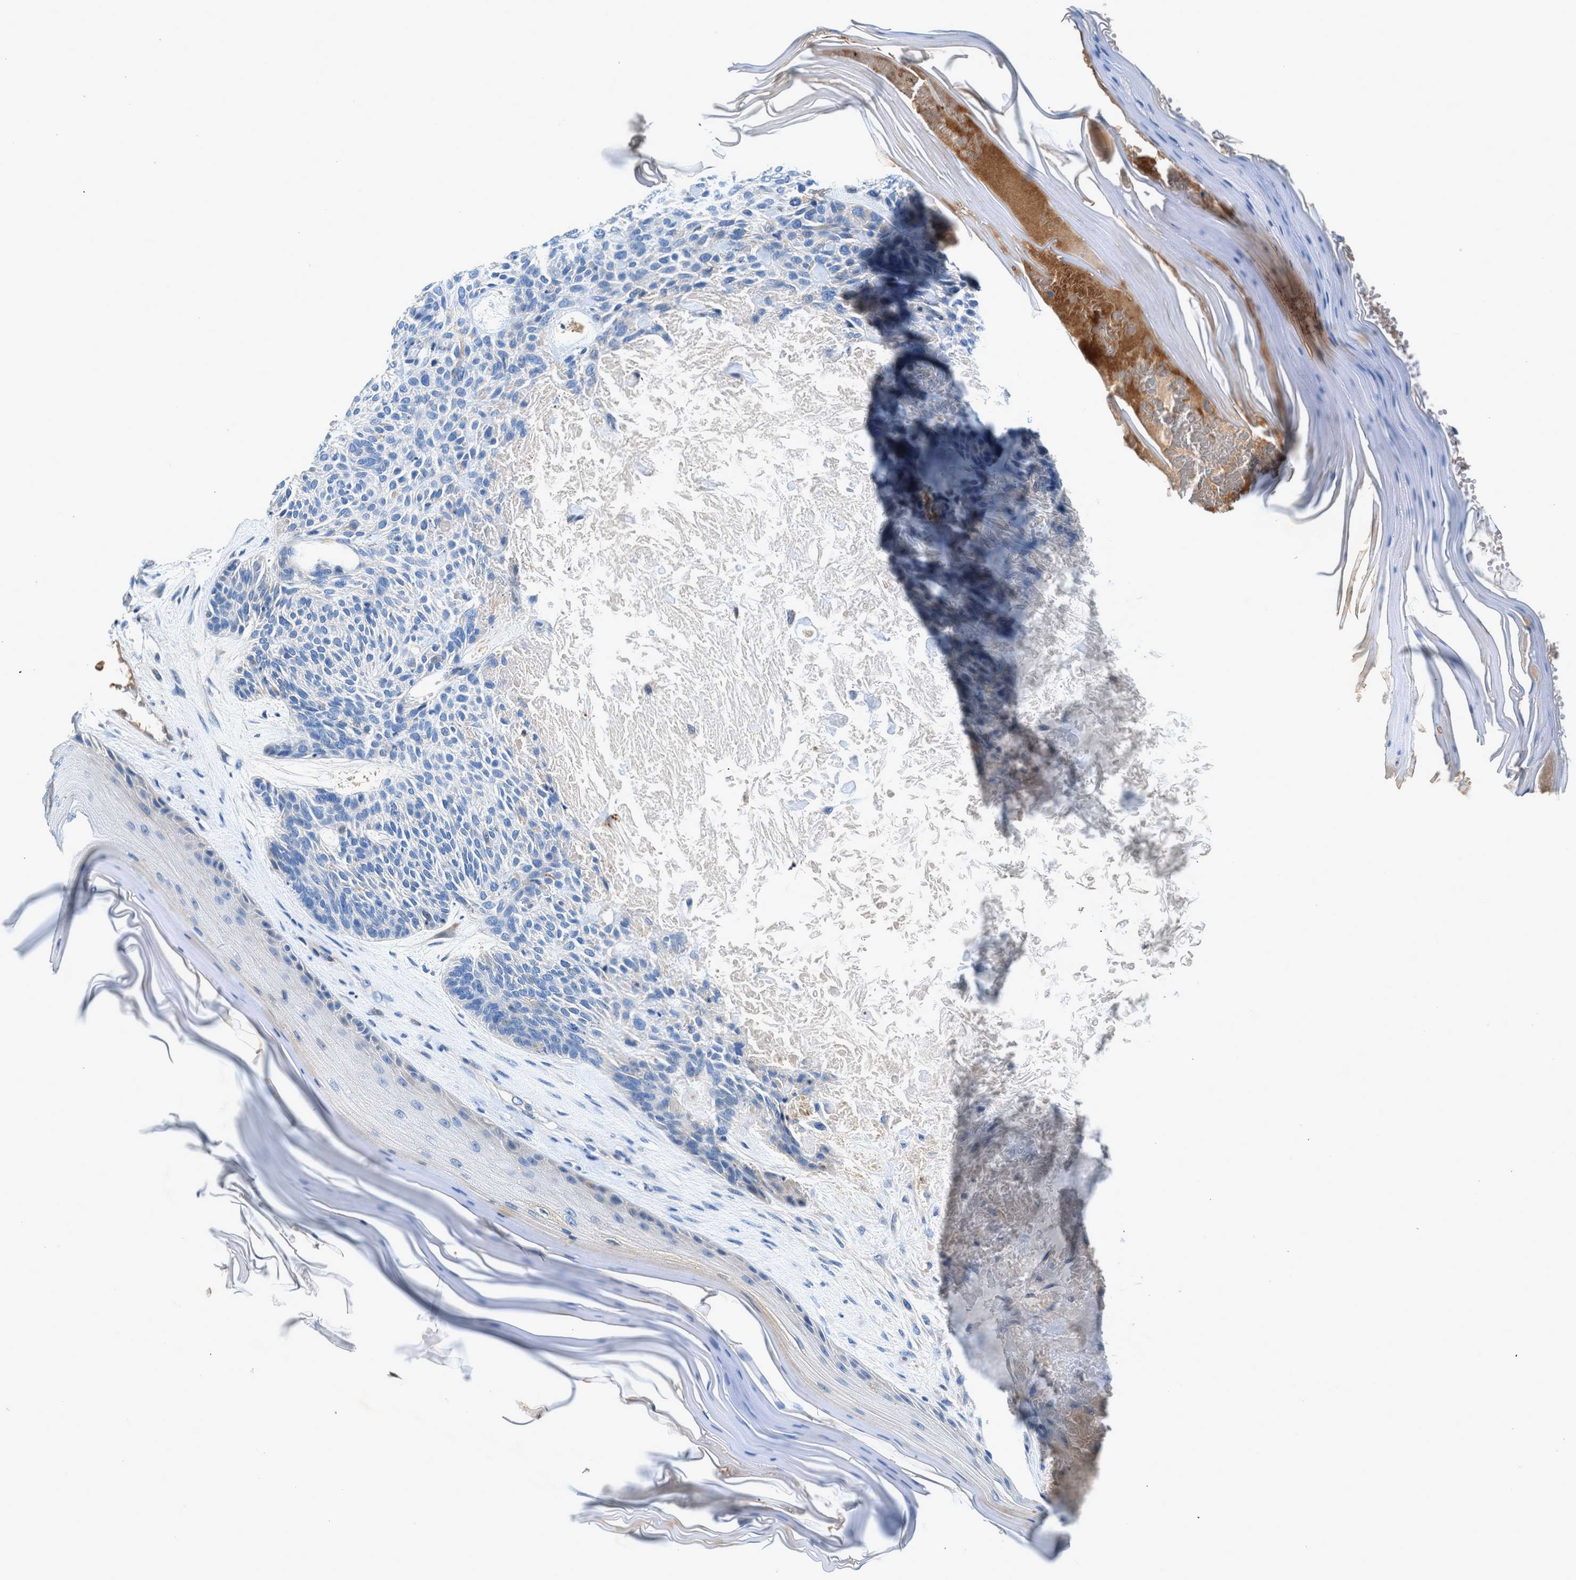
{"staining": {"intensity": "negative", "quantity": "none", "location": "none"}, "tissue": "skin cancer", "cell_type": "Tumor cells", "image_type": "cancer", "snomed": [{"axis": "morphology", "description": "Basal cell carcinoma"}, {"axis": "topography", "description": "Skin"}], "caption": "Skin basal cell carcinoma stained for a protein using IHC exhibits no expression tumor cells.", "gene": "RWDD2B", "patient": {"sex": "male", "age": 55}}